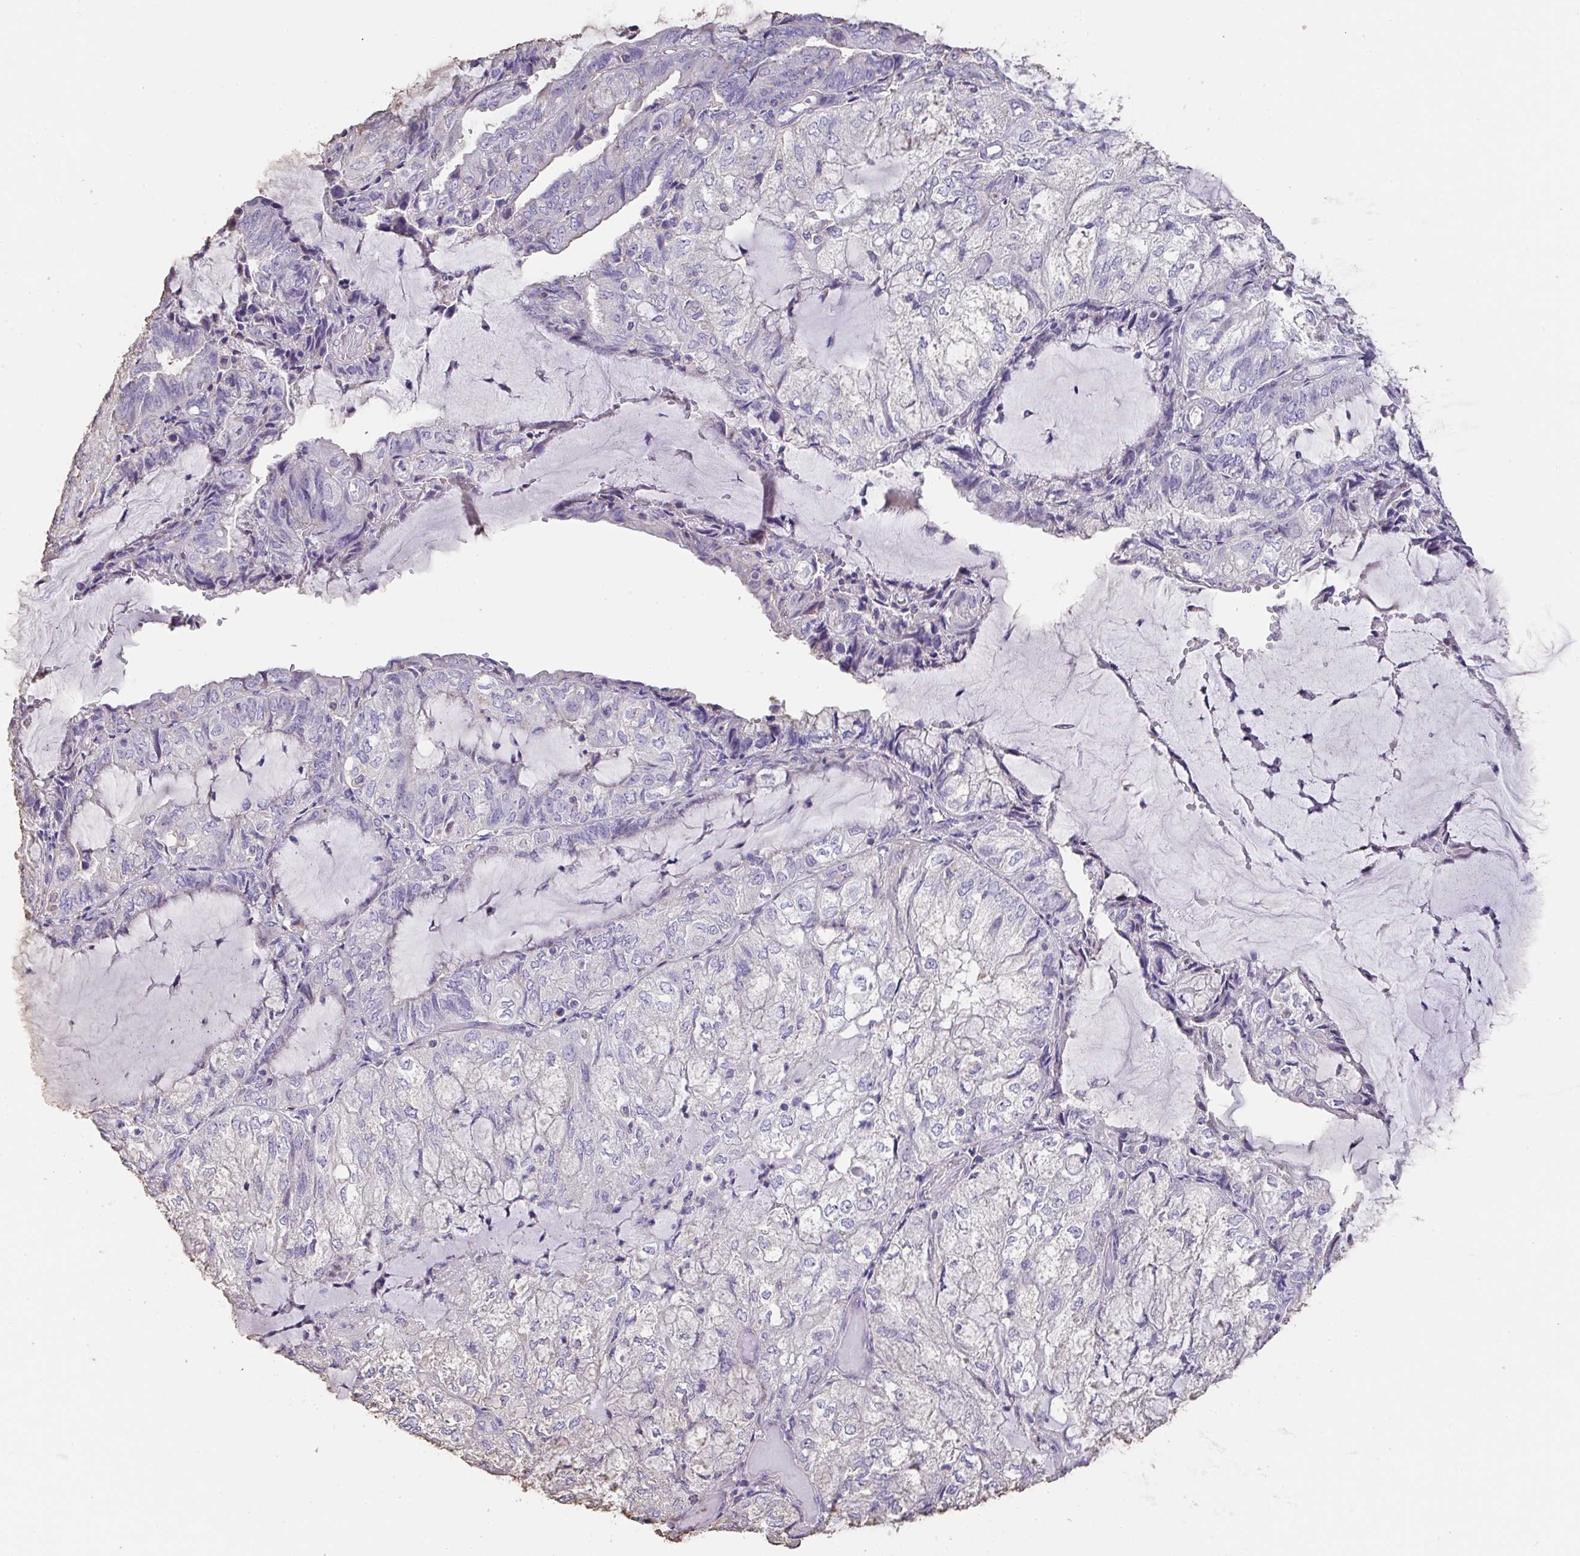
{"staining": {"intensity": "negative", "quantity": "none", "location": "none"}, "tissue": "endometrial cancer", "cell_type": "Tumor cells", "image_type": "cancer", "snomed": [{"axis": "morphology", "description": "Adenocarcinoma, NOS"}, {"axis": "topography", "description": "Endometrium"}], "caption": "Human endometrial cancer (adenocarcinoma) stained for a protein using immunohistochemistry displays no positivity in tumor cells.", "gene": "IL23R", "patient": {"sex": "female", "age": 81}}